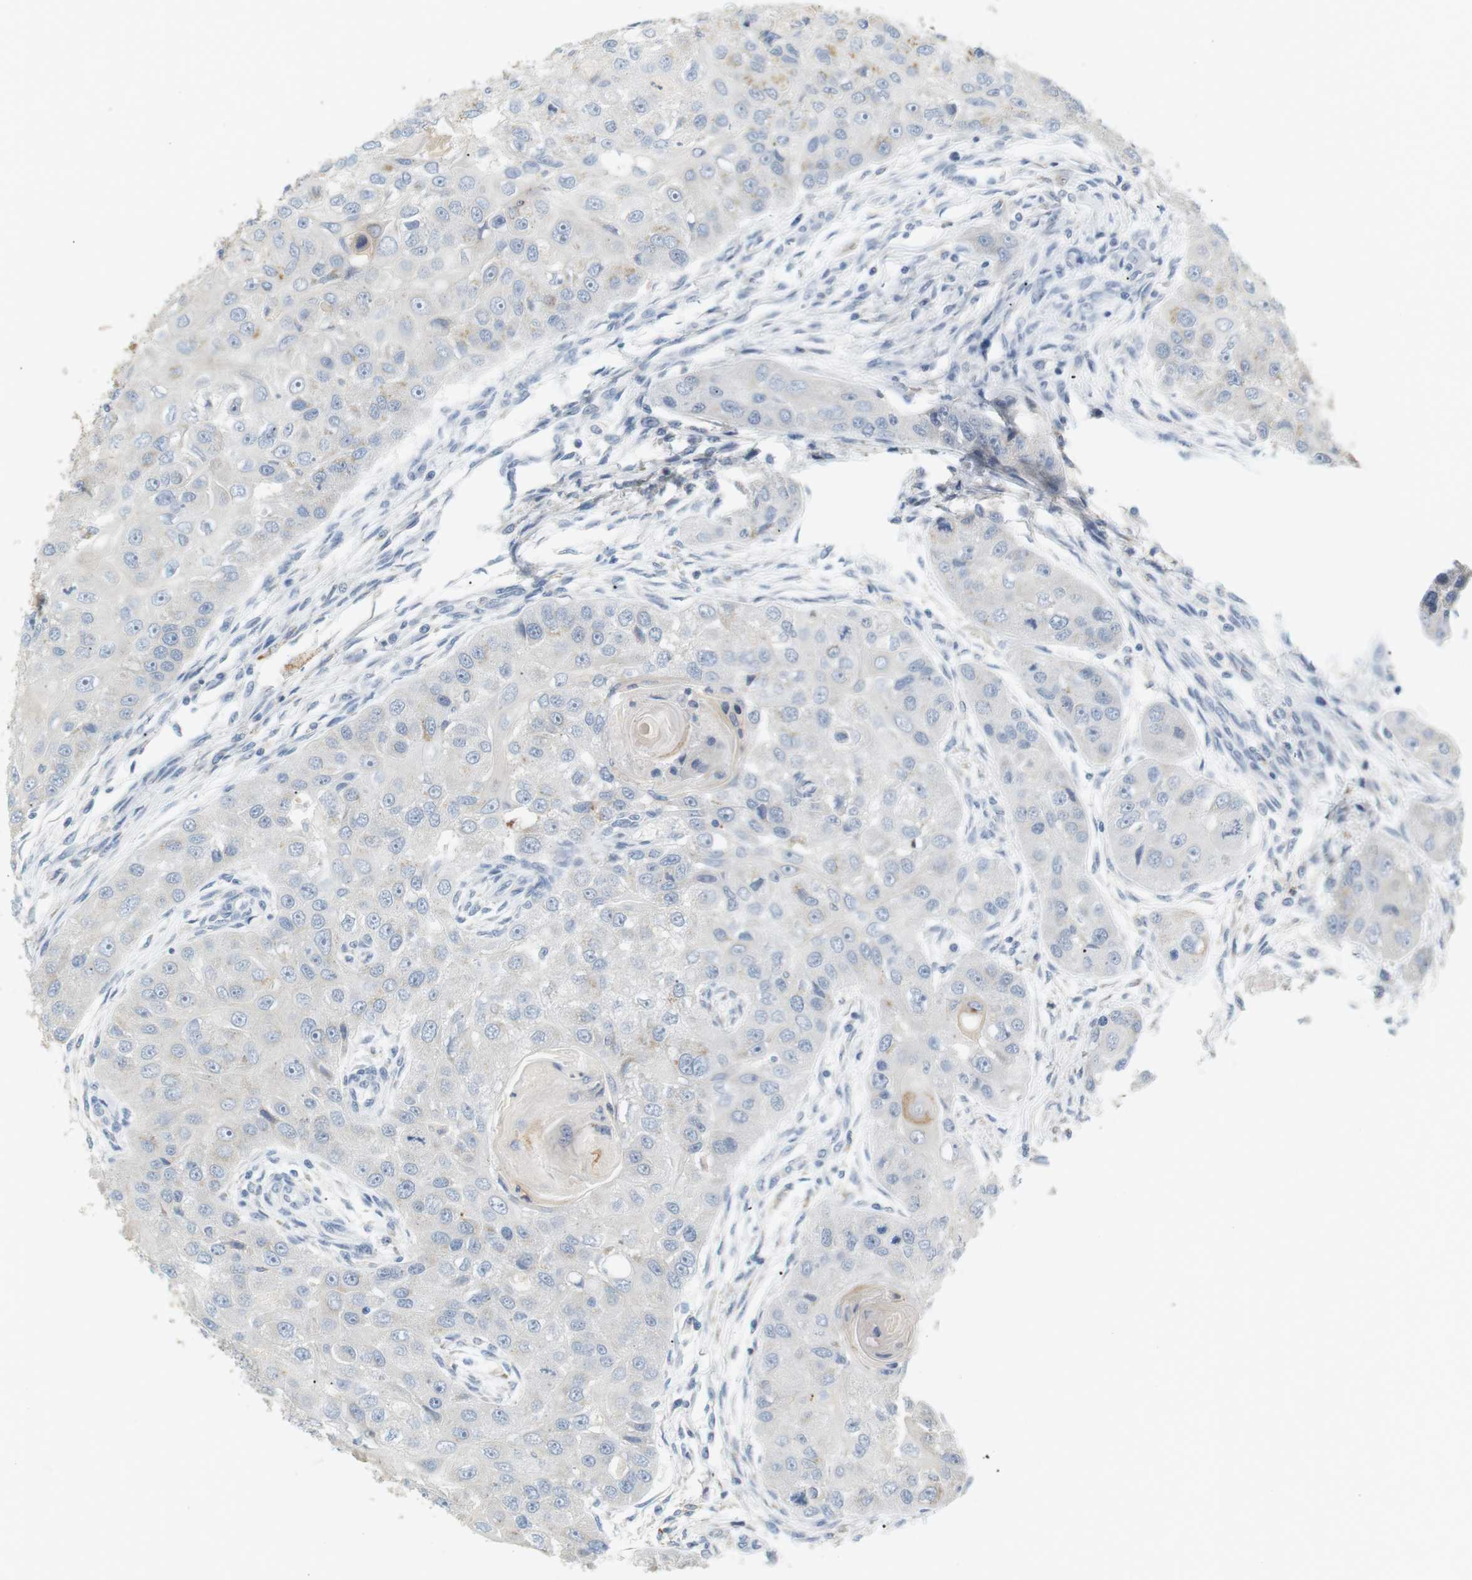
{"staining": {"intensity": "negative", "quantity": "none", "location": "none"}, "tissue": "head and neck cancer", "cell_type": "Tumor cells", "image_type": "cancer", "snomed": [{"axis": "morphology", "description": "Normal tissue, NOS"}, {"axis": "morphology", "description": "Squamous cell carcinoma, NOS"}, {"axis": "topography", "description": "Skeletal muscle"}, {"axis": "topography", "description": "Head-Neck"}], "caption": "Immunohistochemical staining of head and neck cancer (squamous cell carcinoma) reveals no significant positivity in tumor cells.", "gene": "CD300E", "patient": {"sex": "male", "age": 51}}